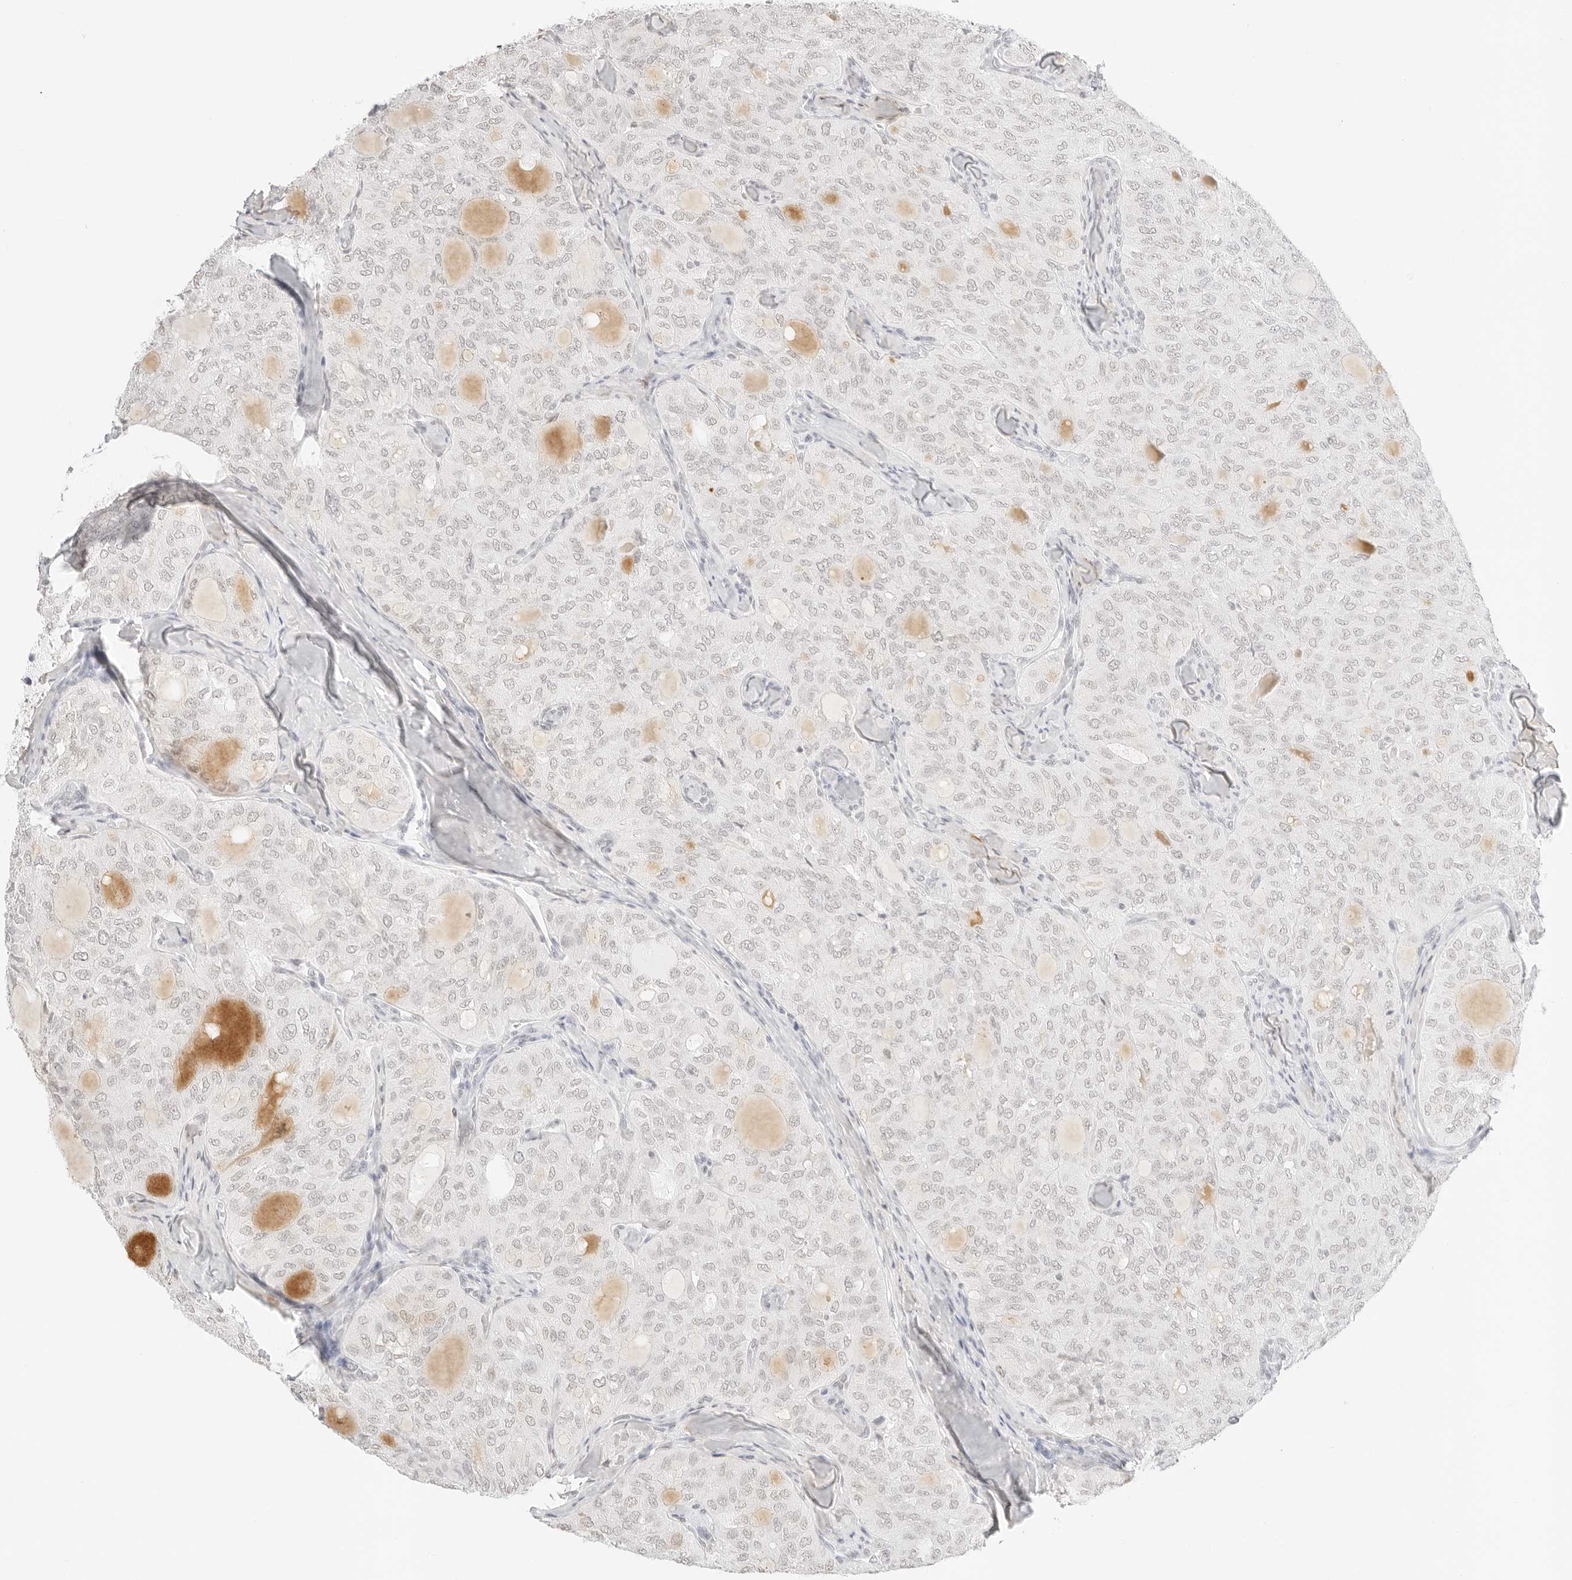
{"staining": {"intensity": "weak", "quantity": "25%-75%", "location": "nuclear"}, "tissue": "thyroid cancer", "cell_type": "Tumor cells", "image_type": "cancer", "snomed": [{"axis": "morphology", "description": "Follicular adenoma carcinoma, NOS"}, {"axis": "topography", "description": "Thyroid gland"}], "caption": "IHC histopathology image of neoplastic tissue: thyroid follicular adenoma carcinoma stained using immunohistochemistry (IHC) reveals low levels of weak protein expression localized specifically in the nuclear of tumor cells, appearing as a nuclear brown color.", "gene": "FBLN5", "patient": {"sex": "male", "age": 75}}